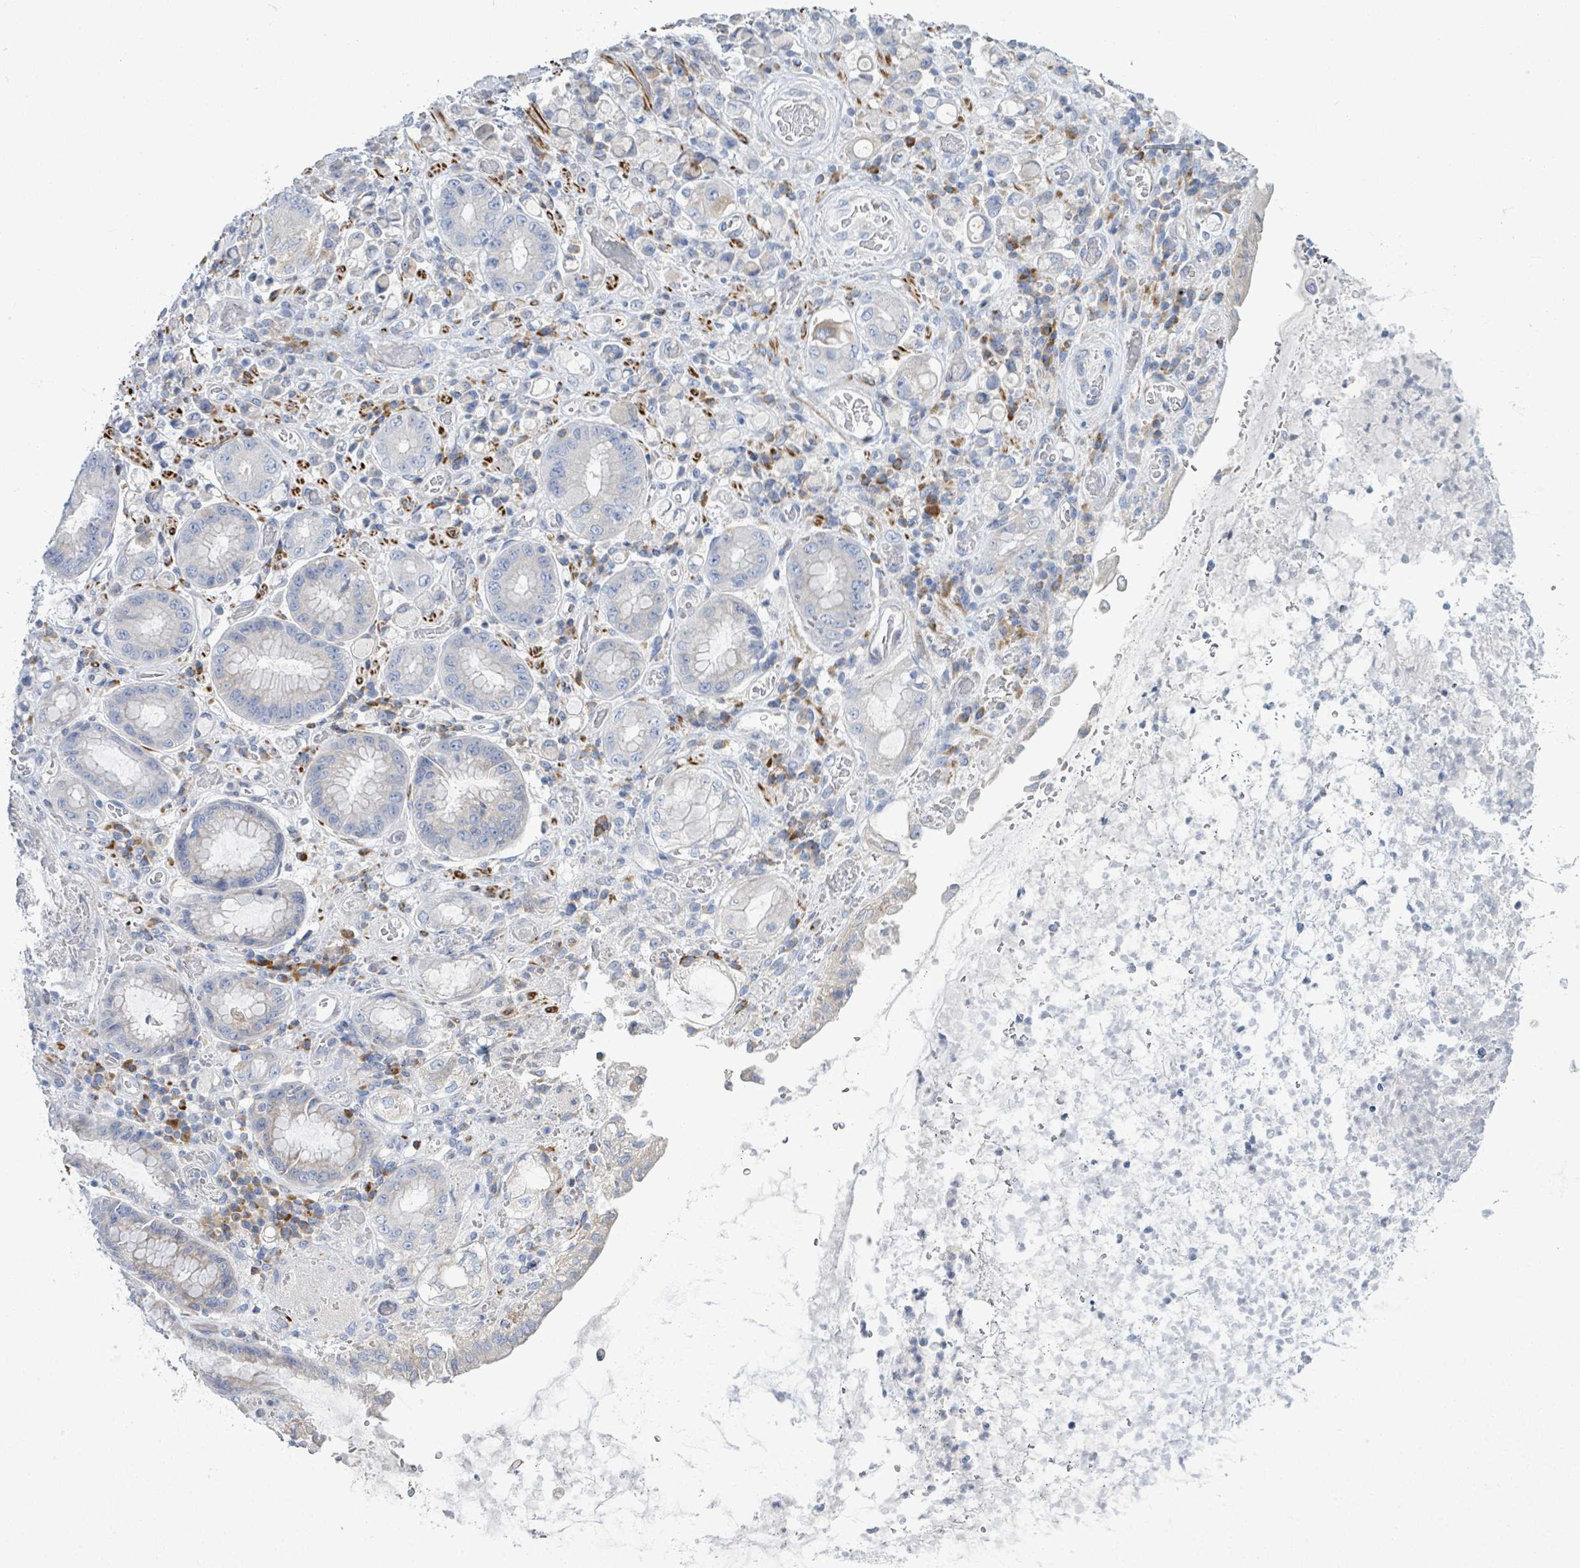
{"staining": {"intensity": "negative", "quantity": "none", "location": "none"}, "tissue": "stomach cancer", "cell_type": "Tumor cells", "image_type": "cancer", "snomed": [{"axis": "morphology", "description": "Normal tissue, NOS"}, {"axis": "morphology", "description": "Adenocarcinoma, NOS"}, {"axis": "topography", "description": "Stomach"}], "caption": "DAB (3,3'-diaminobenzidine) immunohistochemical staining of human stomach cancer shows no significant staining in tumor cells.", "gene": "SIRPB1", "patient": {"sex": "female", "age": 79}}